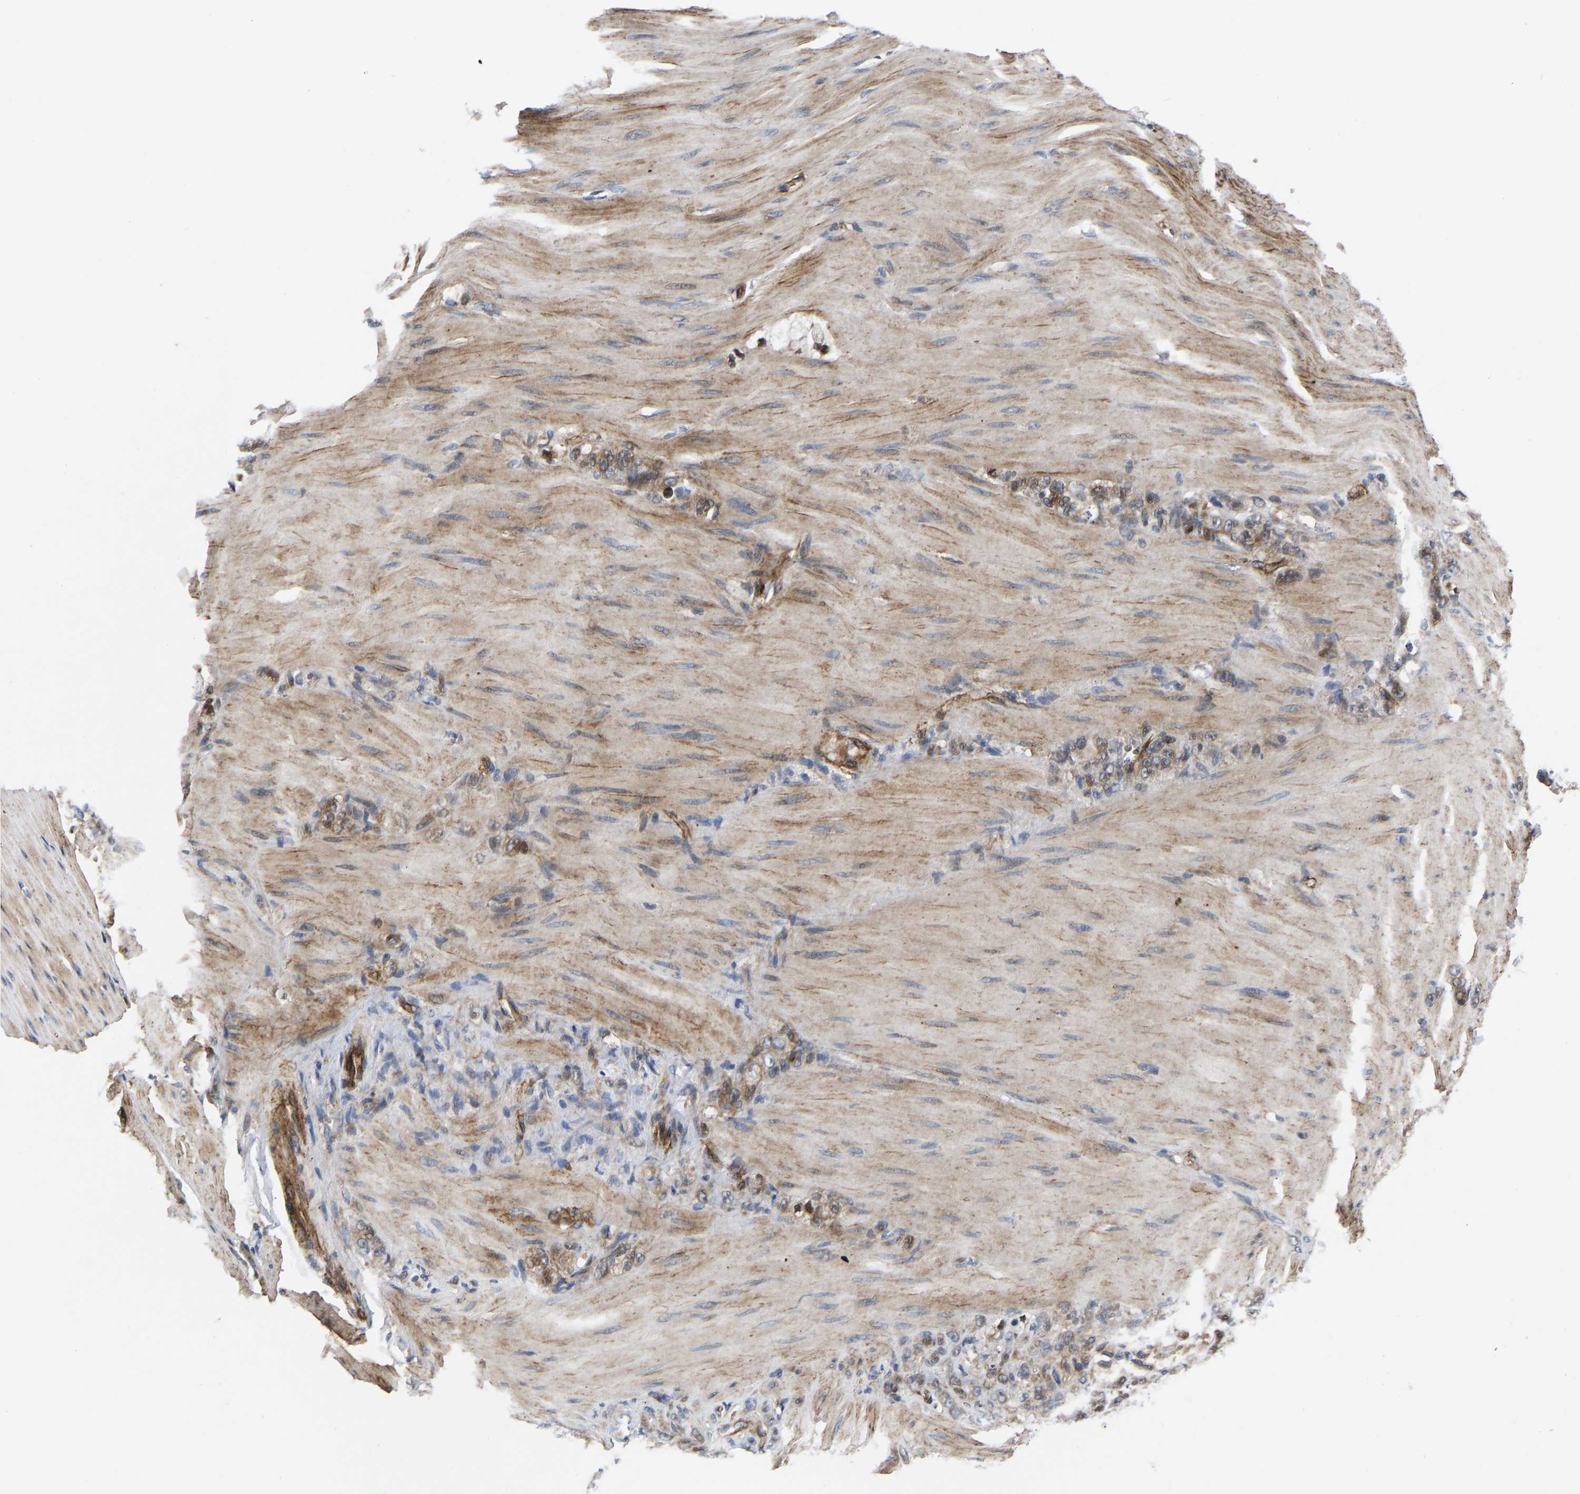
{"staining": {"intensity": "weak", "quantity": ">75%", "location": "cytoplasmic/membranous"}, "tissue": "stomach cancer", "cell_type": "Tumor cells", "image_type": "cancer", "snomed": [{"axis": "morphology", "description": "Normal tissue, NOS"}, {"axis": "morphology", "description": "Adenocarcinoma, NOS"}, {"axis": "topography", "description": "Stomach"}], "caption": "Weak cytoplasmic/membranous positivity for a protein is seen in about >75% of tumor cells of stomach cancer (adenocarcinoma) using immunohistochemistry (IHC).", "gene": "TMEM38B", "patient": {"sex": "male", "age": 82}}